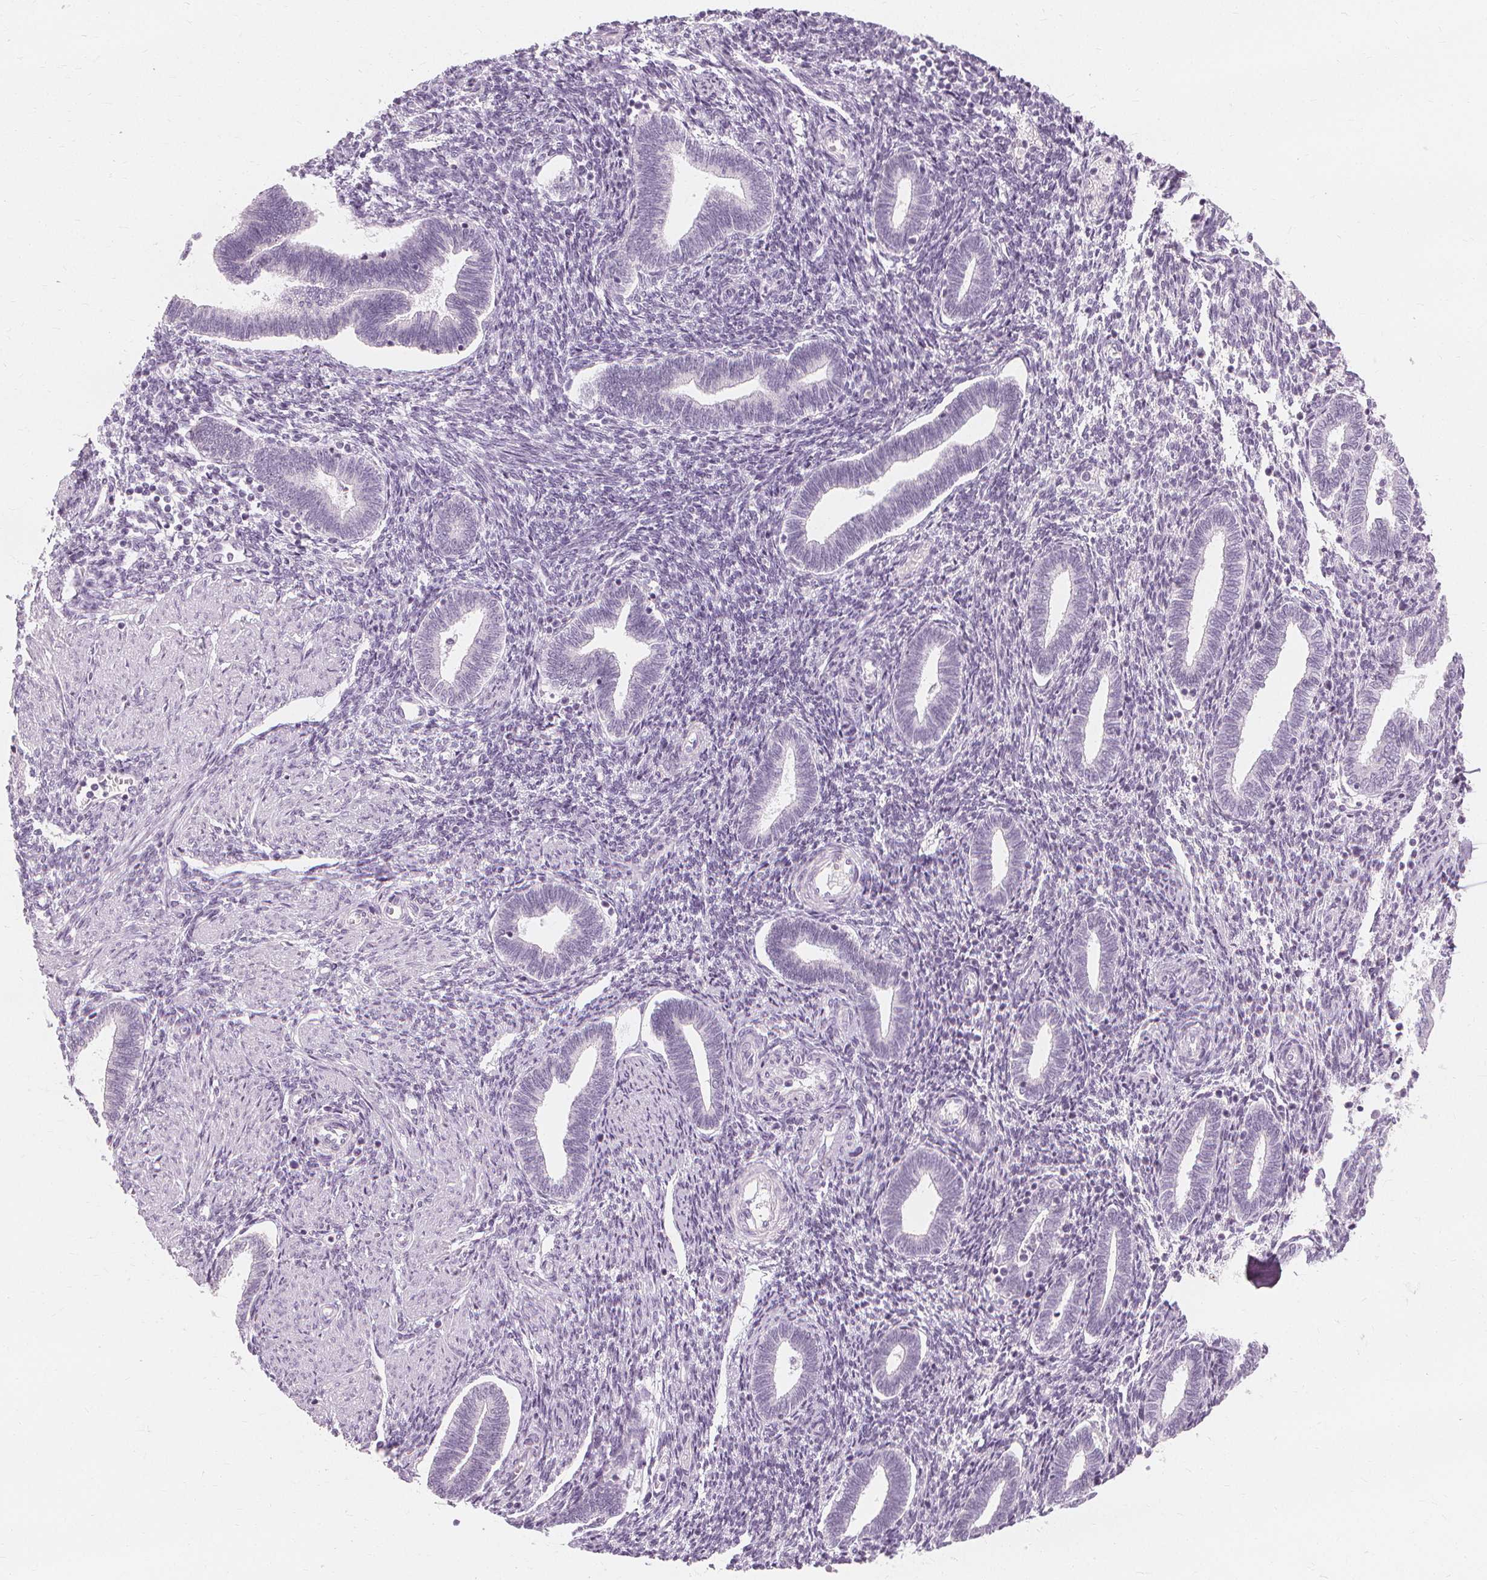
{"staining": {"intensity": "negative", "quantity": "none", "location": "none"}, "tissue": "endometrium", "cell_type": "Cells in endometrial stroma", "image_type": "normal", "snomed": [{"axis": "morphology", "description": "Normal tissue, NOS"}, {"axis": "topography", "description": "Endometrium"}], "caption": "The immunohistochemistry image has no significant staining in cells in endometrial stroma of endometrium. (DAB immunohistochemistry with hematoxylin counter stain).", "gene": "MUC12", "patient": {"sex": "female", "age": 42}}